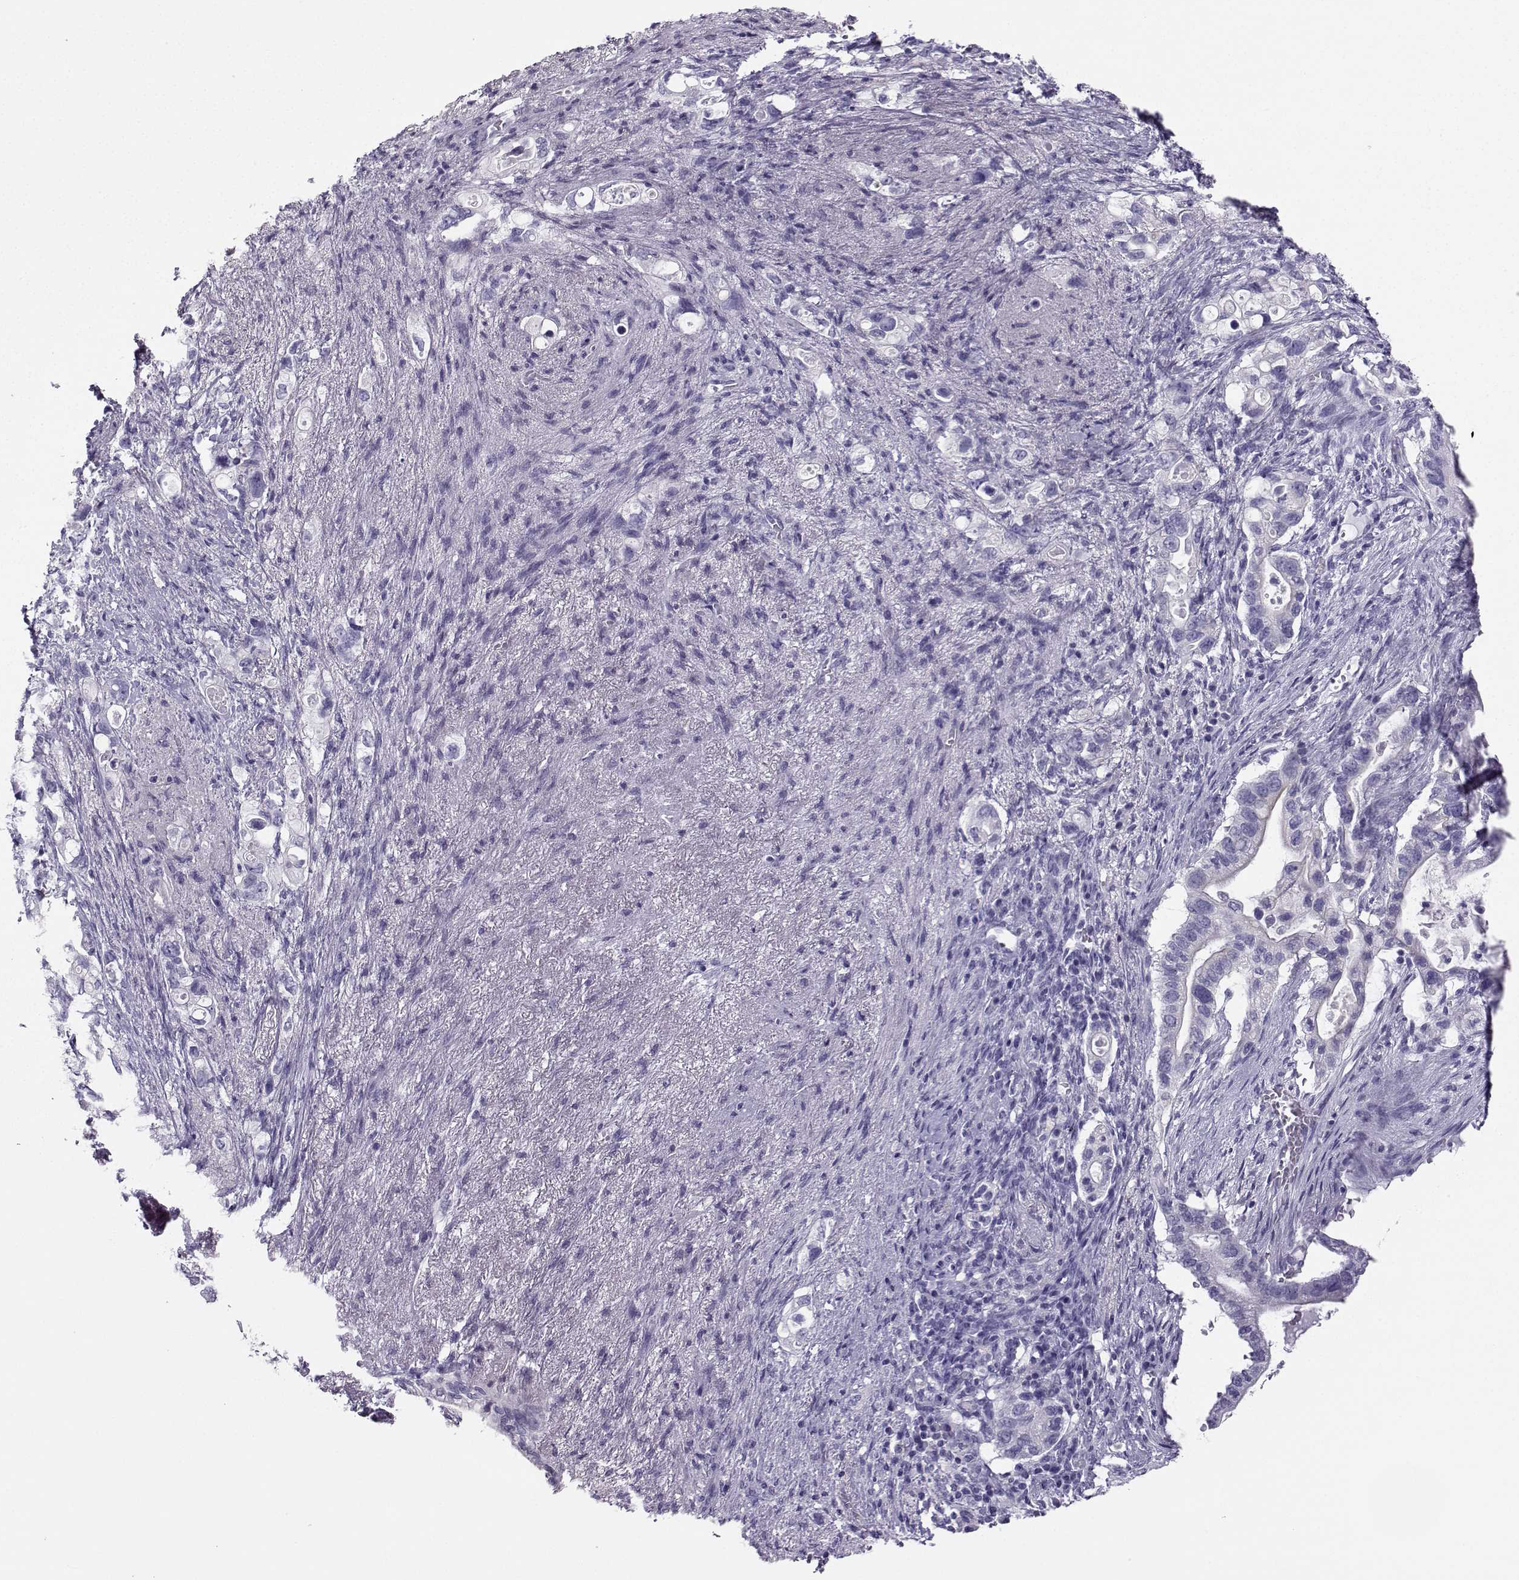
{"staining": {"intensity": "negative", "quantity": "none", "location": "none"}, "tissue": "pancreatic cancer", "cell_type": "Tumor cells", "image_type": "cancer", "snomed": [{"axis": "morphology", "description": "Adenocarcinoma, NOS"}, {"axis": "topography", "description": "Pancreas"}], "caption": "The micrograph reveals no significant staining in tumor cells of adenocarcinoma (pancreatic).", "gene": "NEFL", "patient": {"sex": "female", "age": 72}}